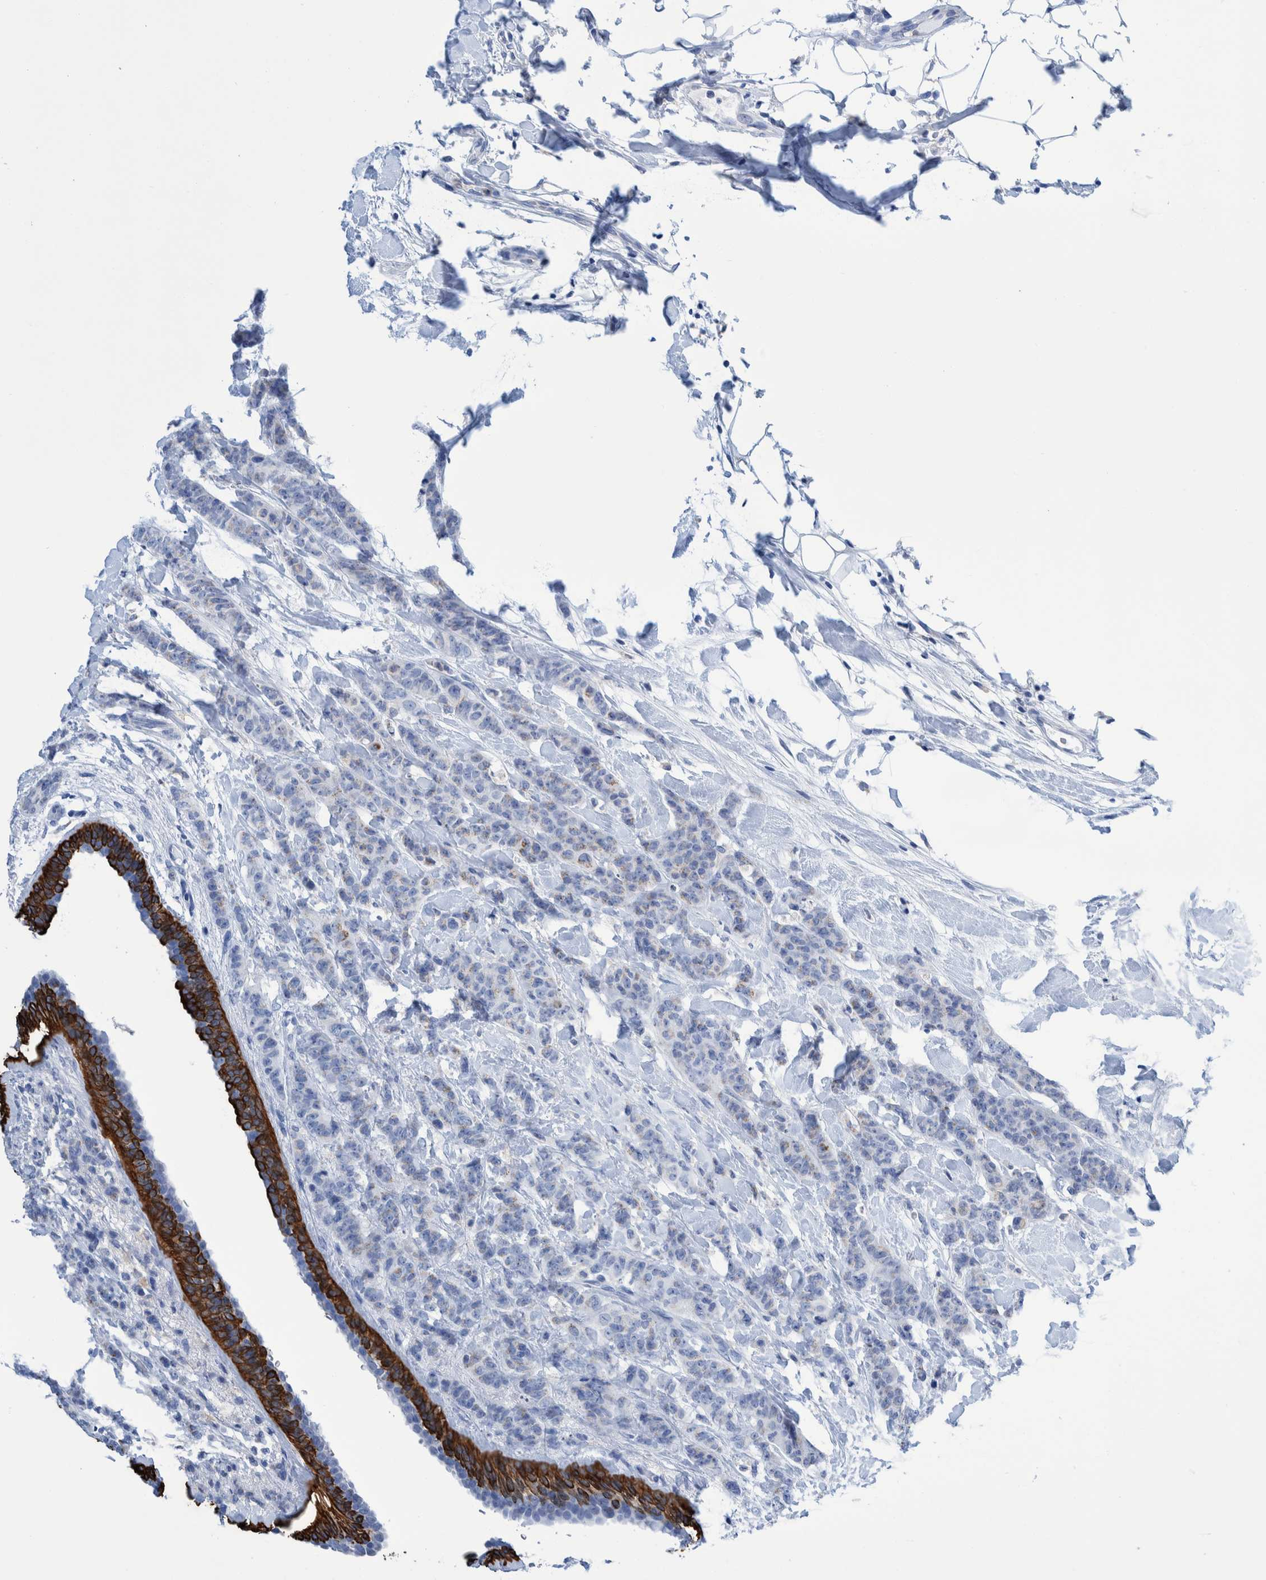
{"staining": {"intensity": "negative", "quantity": "none", "location": "none"}, "tissue": "breast cancer", "cell_type": "Tumor cells", "image_type": "cancer", "snomed": [{"axis": "morphology", "description": "Normal tissue, NOS"}, {"axis": "morphology", "description": "Duct carcinoma"}, {"axis": "topography", "description": "Breast"}], "caption": "Immunohistochemistry (IHC) photomicrograph of human breast cancer stained for a protein (brown), which demonstrates no positivity in tumor cells.", "gene": "KRT14", "patient": {"sex": "female", "age": 40}}